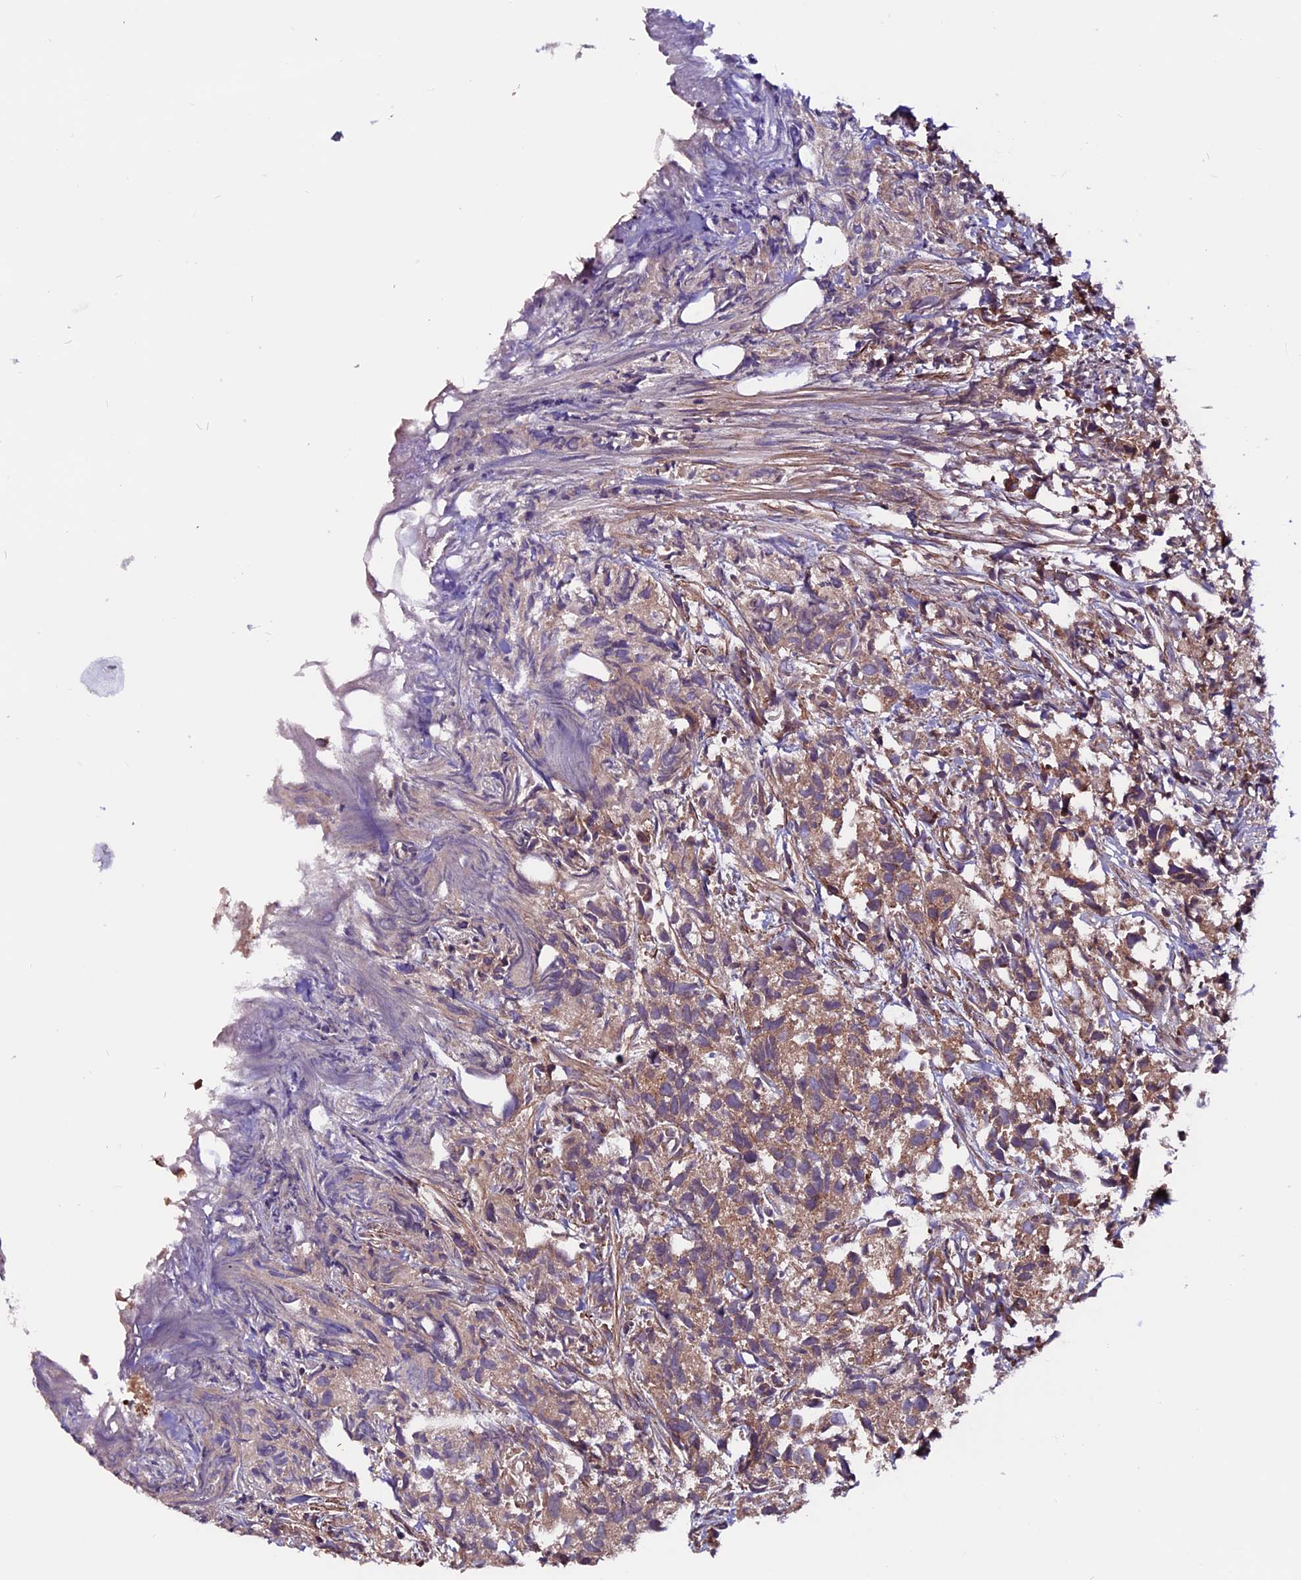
{"staining": {"intensity": "moderate", "quantity": ">75%", "location": "cytoplasmic/membranous"}, "tissue": "urothelial cancer", "cell_type": "Tumor cells", "image_type": "cancer", "snomed": [{"axis": "morphology", "description": "Urothelial carcinoma, High grade"}, {"axis": "topography", "description": "Urinary bladder"}], "caption": "The image demonstrates immunohistochemical staining of urothelial carcinoma (high-grade). There is moderate cytoplasmic/membranous expression is seen in about >75% of tumor cells.", "gene": "ZNF598", "patient": {"sex": "female", "age": 75}}